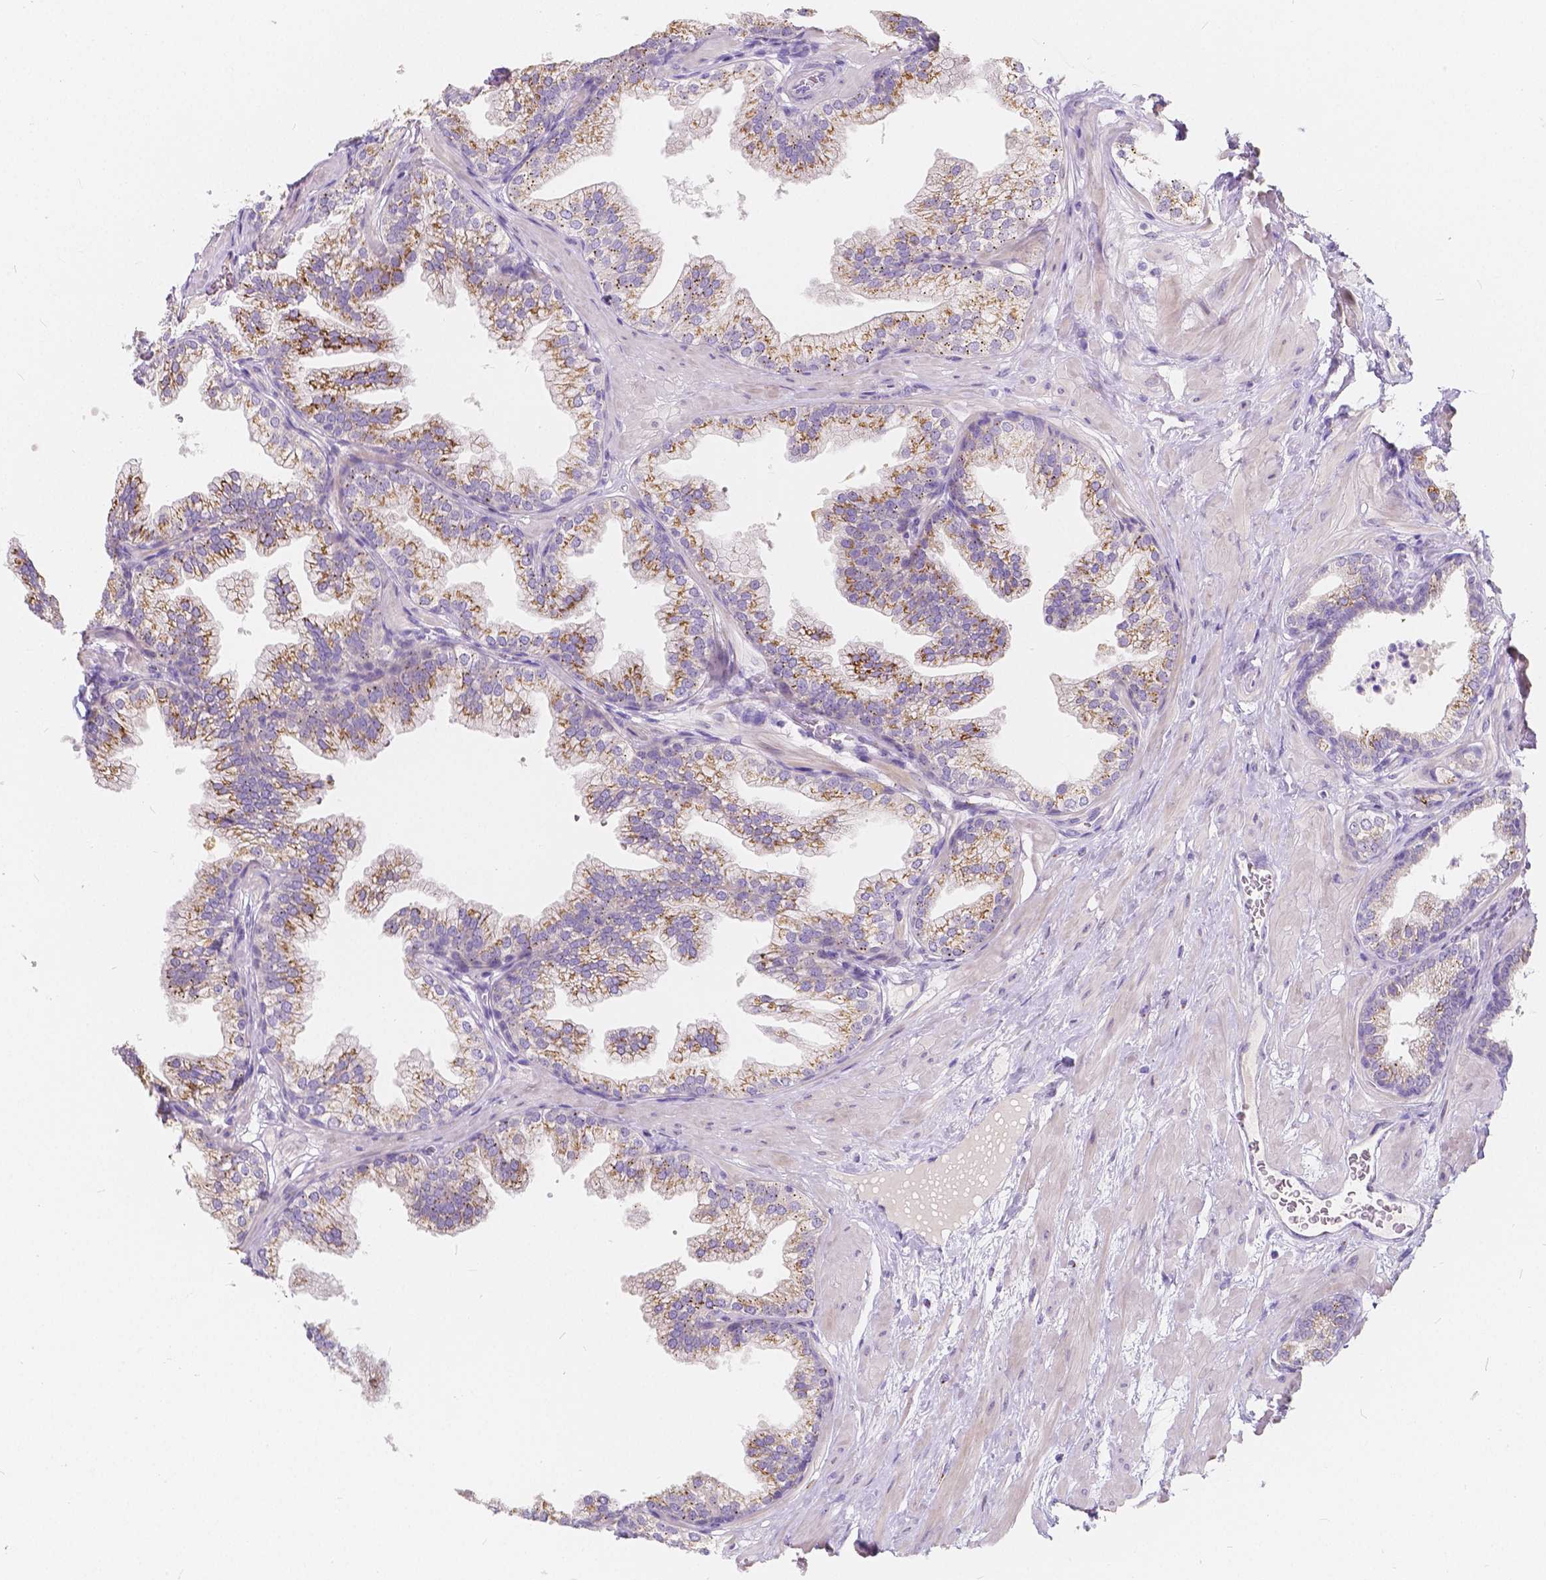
{"staining": {"intensity": "moderate", "quantity": "25%-75%", "location": "cytoplasmic/membranous"}, "tissue": "prostate", "cell_type": "Glandular cells", "image_type": "normal", "snomed": [{"axis": "morphology", "description": "Normal tissue, NOS"}, {"axis": "topography", "description": "Prostate"}], "caption": "Human prostate stained with a brown dye demonstrates moderate cytoplasmic/membranous positive expression in approximately 25%-75% of glandular cells.", "gene": "RNF186", "patient": {"sex": "male", "age": 37}}